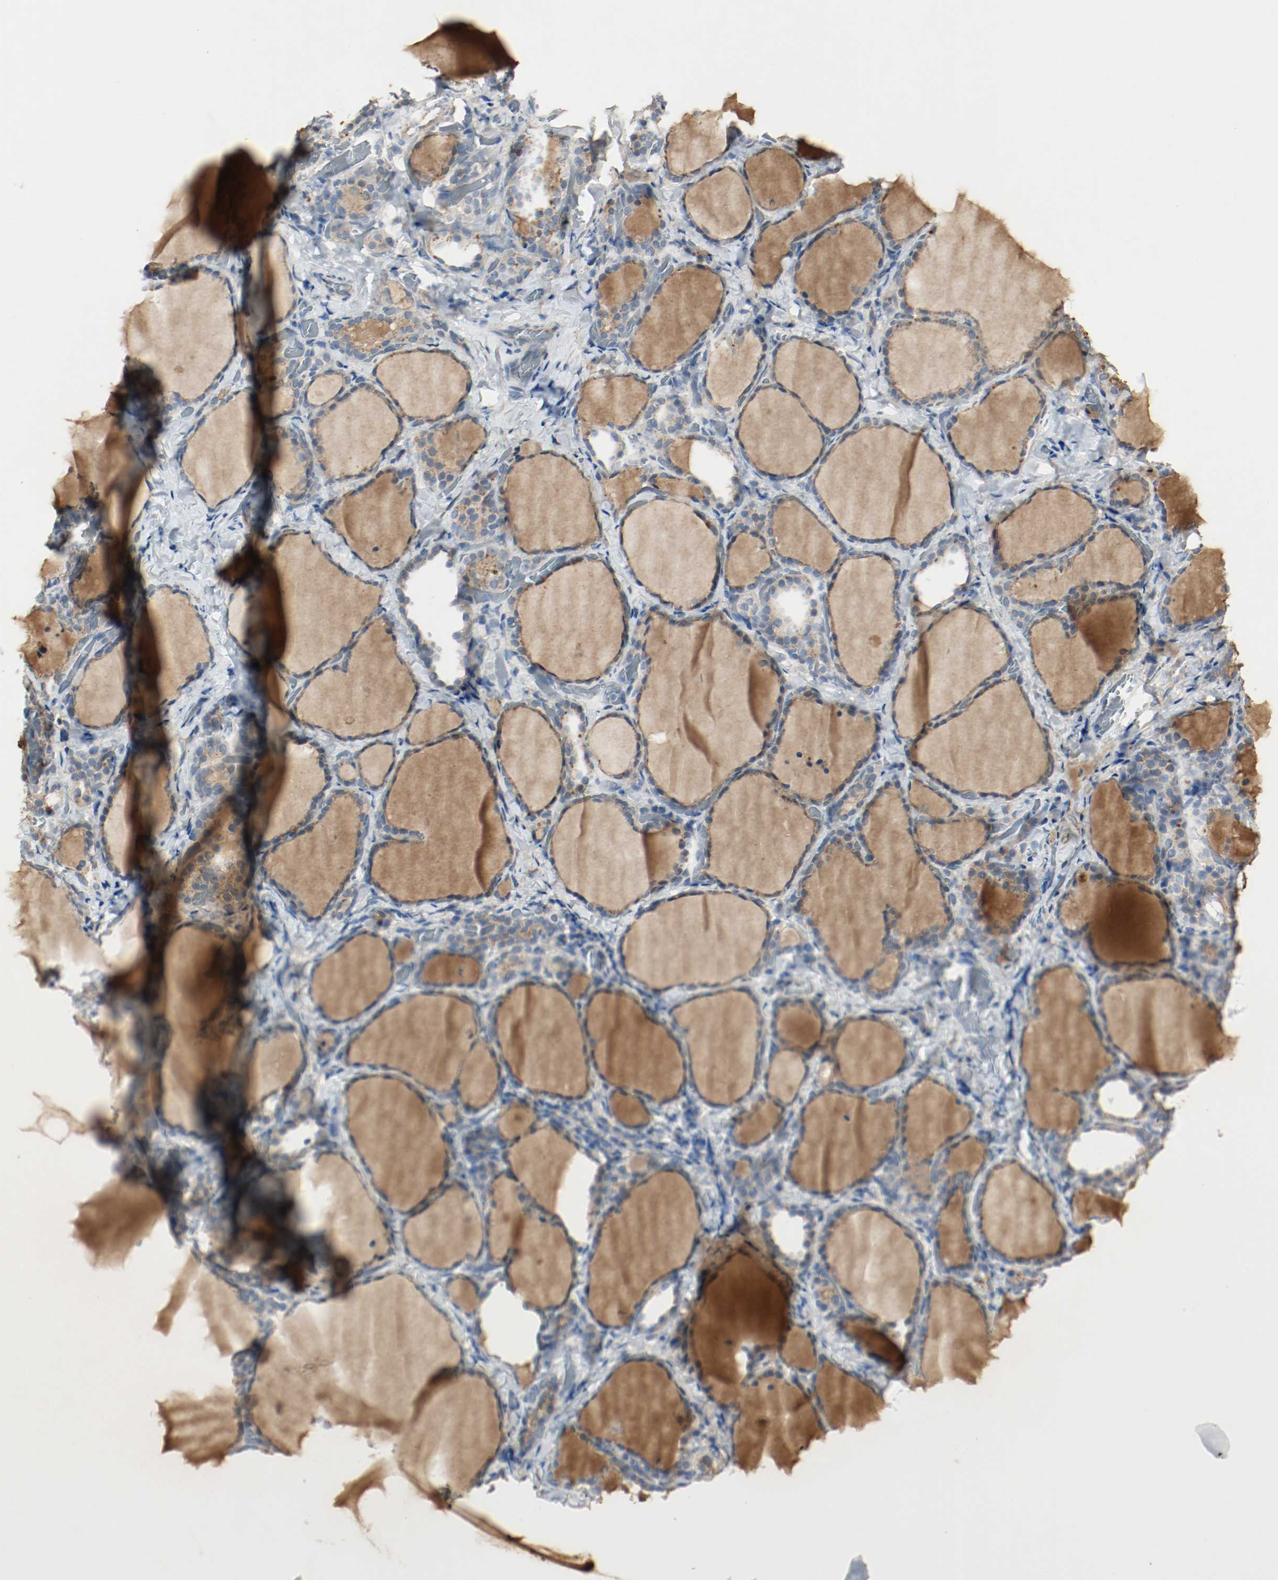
{"staining": {"intensity": "negative", "quantity": "none", "location": "none"}, "tissue": "thyroid gland", "cell_type": "Glandular cells", "image_type": "normal", "snomed": [{"axis": "morphology", "description": "Normal tissue, NOS"}, {"axis": "morphology", "description": "Papillary adenocarcinoma, NOS"}, {"axis": "topography", "description": "Thyroid gland"}], "caption": "Glandular cells show no significant protein positivity in normal thyroid gland. The staining was performed using DAB to visualize the protein expression in brown, while the nuclei were stained in blue with hematoxylin (Magnification: 20x).", "gene": "MELTF", "patient": {"sex": "female", "age": 30}}